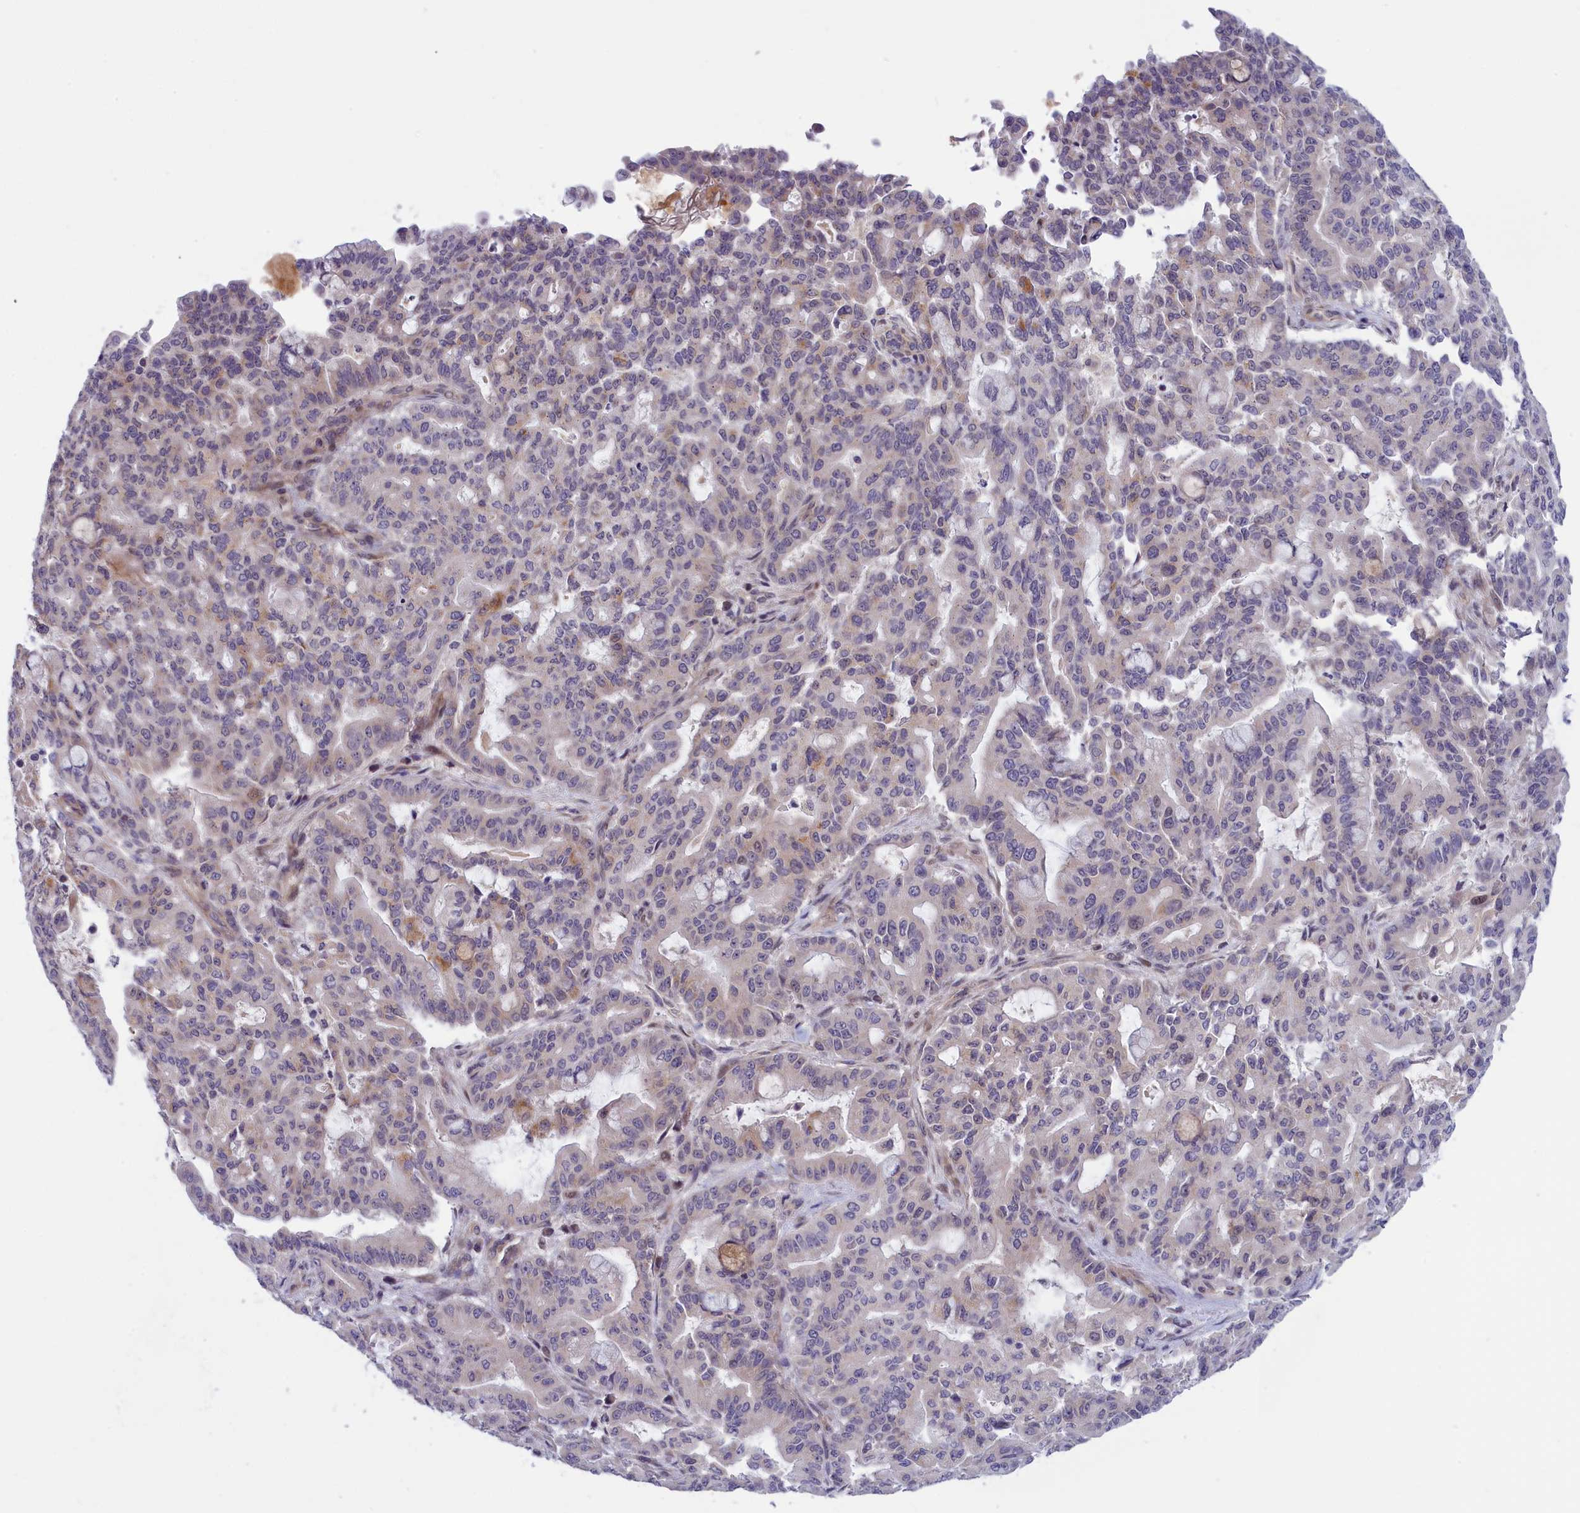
{"staining": {"intensity": "negative", "quantity": "none", "location": "none"}, "tissue": "pancreatic cancer", "cell_type": "Tumor cells", "image_type": "cancer", "snomed": [{"axis": "morphology", "description": "Adenocarcinoma, NOS"}, {"axis": "topography", "description": "Pancreas"}], "caption": "Tumor cells show no significant protein expression in pancreatic adenocarcinoma.", "gene": "IGFALS", "patient": {"sex": "male", "age": 63}}